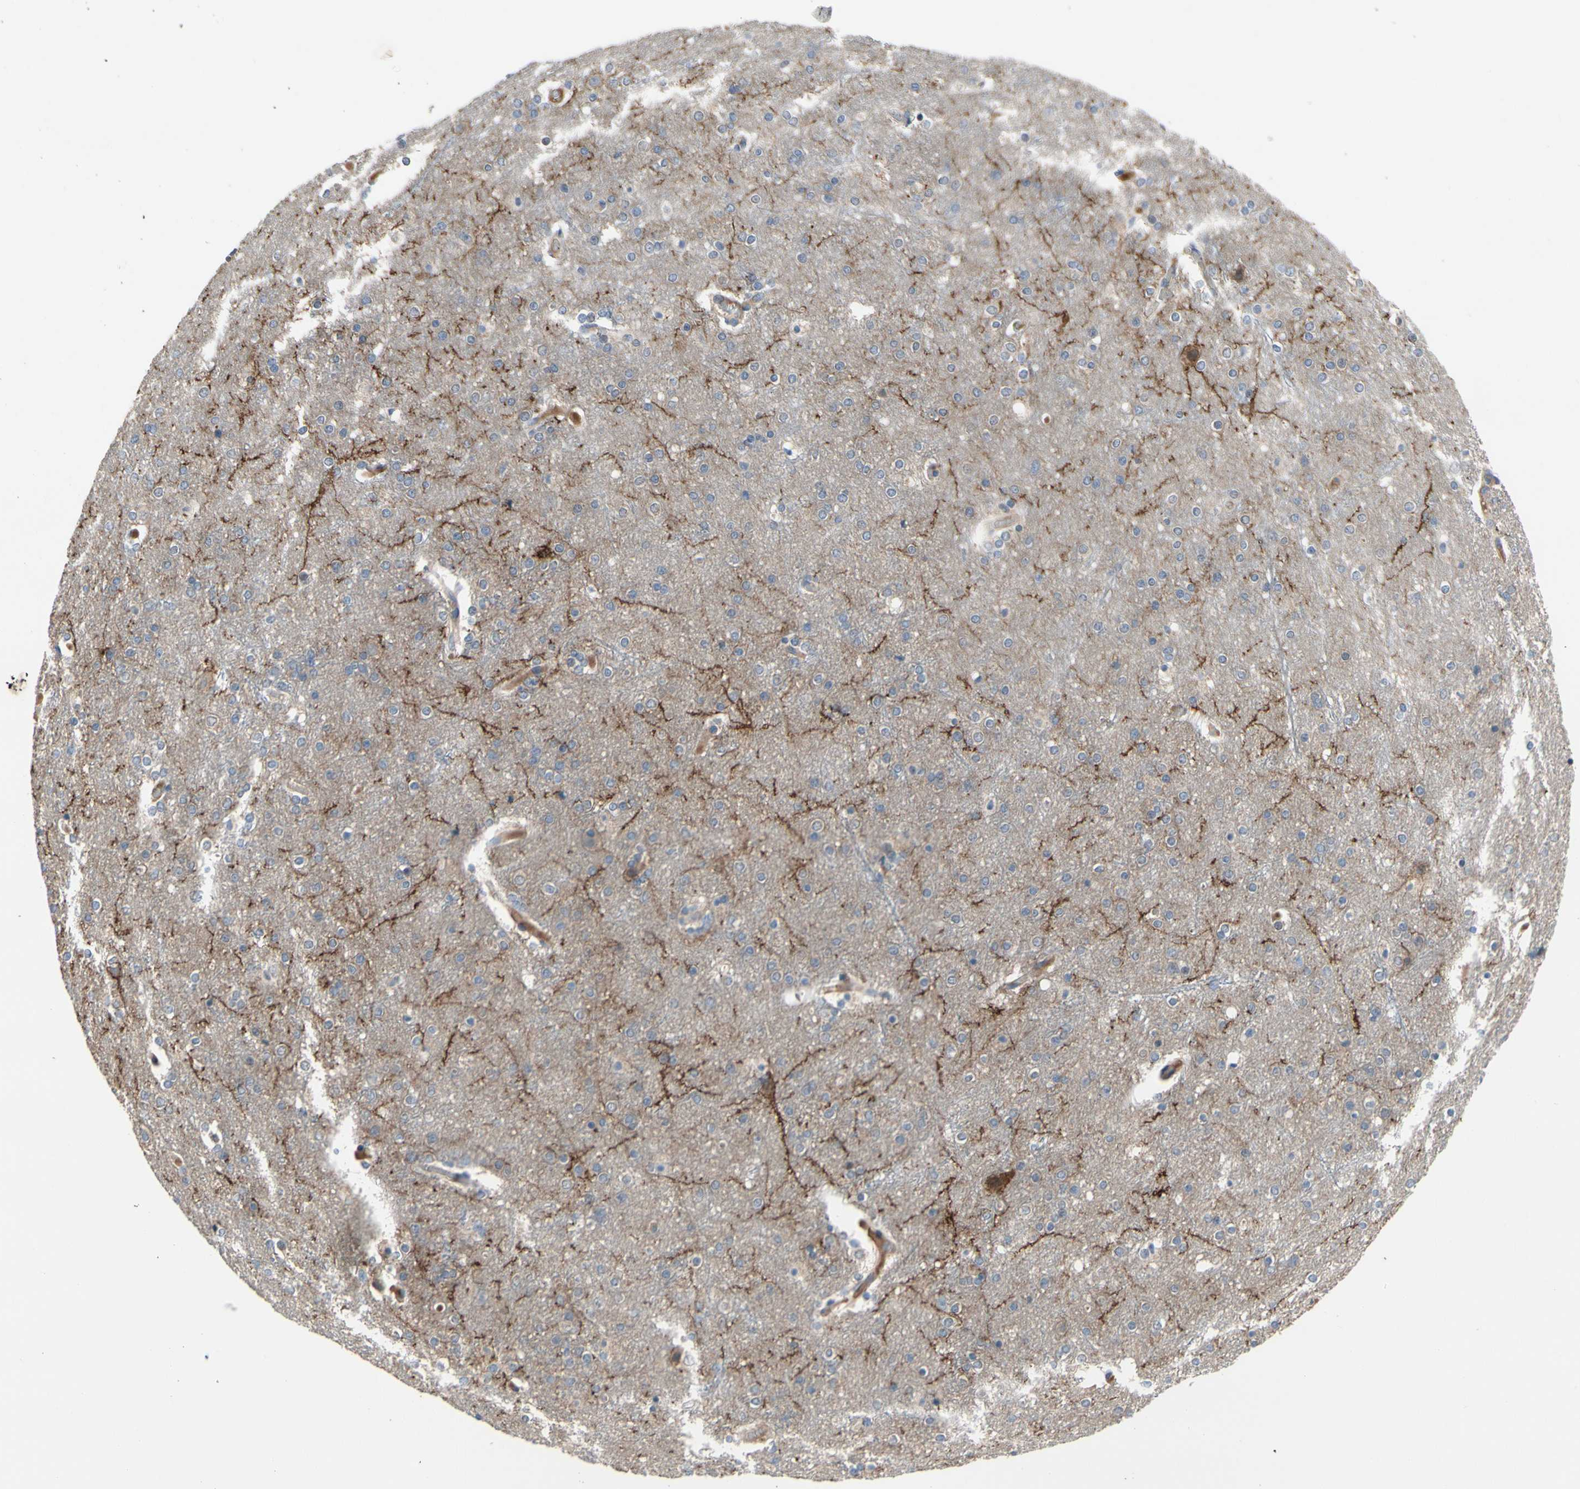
{"staining": {"intensity": "moderate", "quantity": ">75%", "location": "cytoplasmic/membranous"}, "tissue": "cerebral cortex", "cell_type": "Endothelial cells", "image_type": "normal", "snomed": [{"axis": "morphology", "description": "Normal tissue, NOS"}, {"axis": "topography", "description": "Cerebral cortex"}], "caption": "Immunohistochemical staining of unremarkable cerebral cortex exhibits >75% levels of moderate cytoplasmic/membranous protein positivity in approximately >75% of endothelial cells. (Stains: DAB in brown, nuclei in blue, Microscopy: brightfield microscopy at high magnification).", "gene": "ICAM5", "patient": {"sex": "female", "age": 54}}